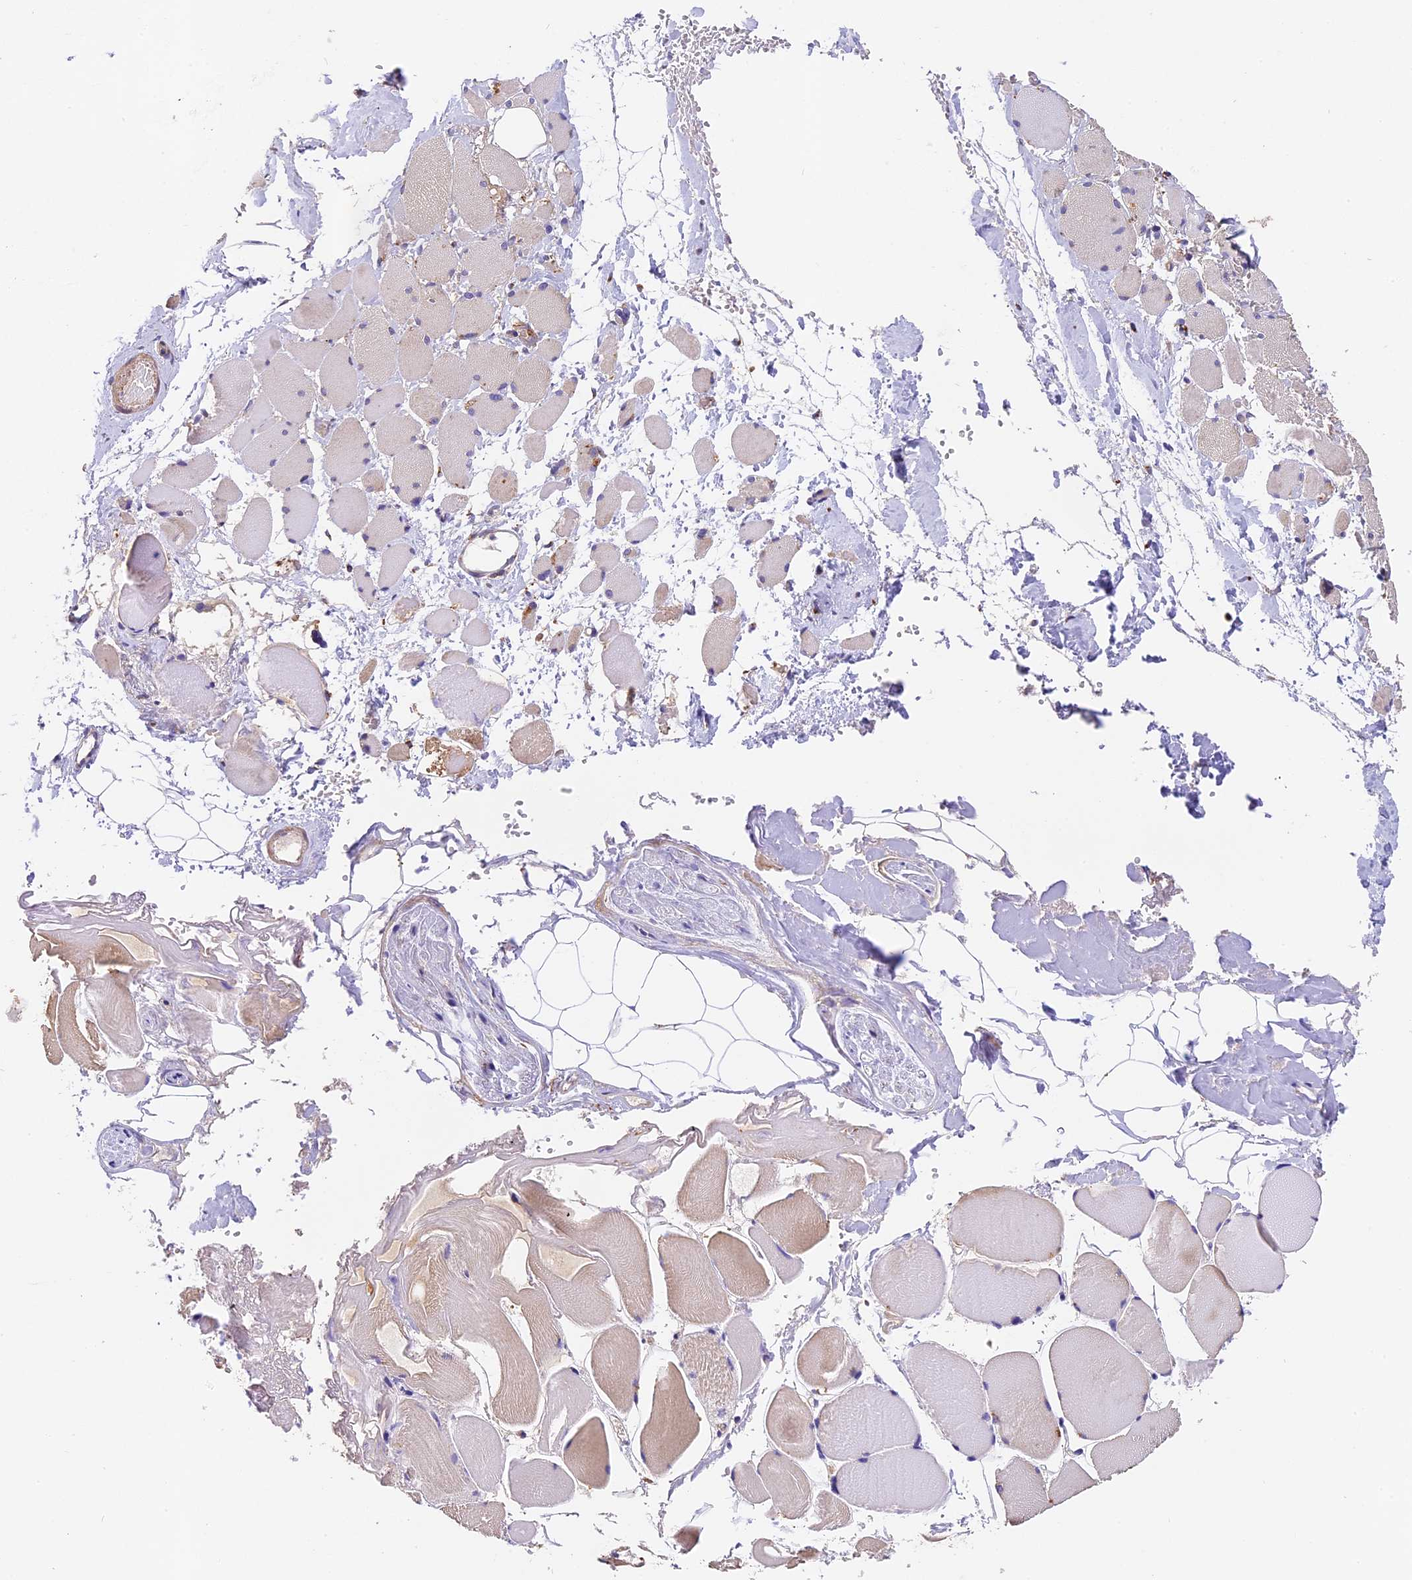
{"staining": {"intensity": "weak", "quantity": "25%-75%", "location": "cytoplasmic/membranous"}, "tissue": "skeletal muscle", "cell_type": "Myocytes", "image_type": "normal", "snomed": [{"axis": "morphology", "description": "Normal tissue, NOS"}, {"axis": "morphology", "description": "Basal cell carcinoma"}, {"axis": "topography", "description": "Skeletal muscle"}], "caption": "A micrograph of skeletal muscle stained for a protein shows weak cytoplasmic/membranous brown staining in myocytes. The protein of interest is stained brown, and the nuclei are stained in blue (DAB IHC with brightfield microscopy, high magnification).", "gene": "COPE", "patient": {"sex": "female", "age": 64}}